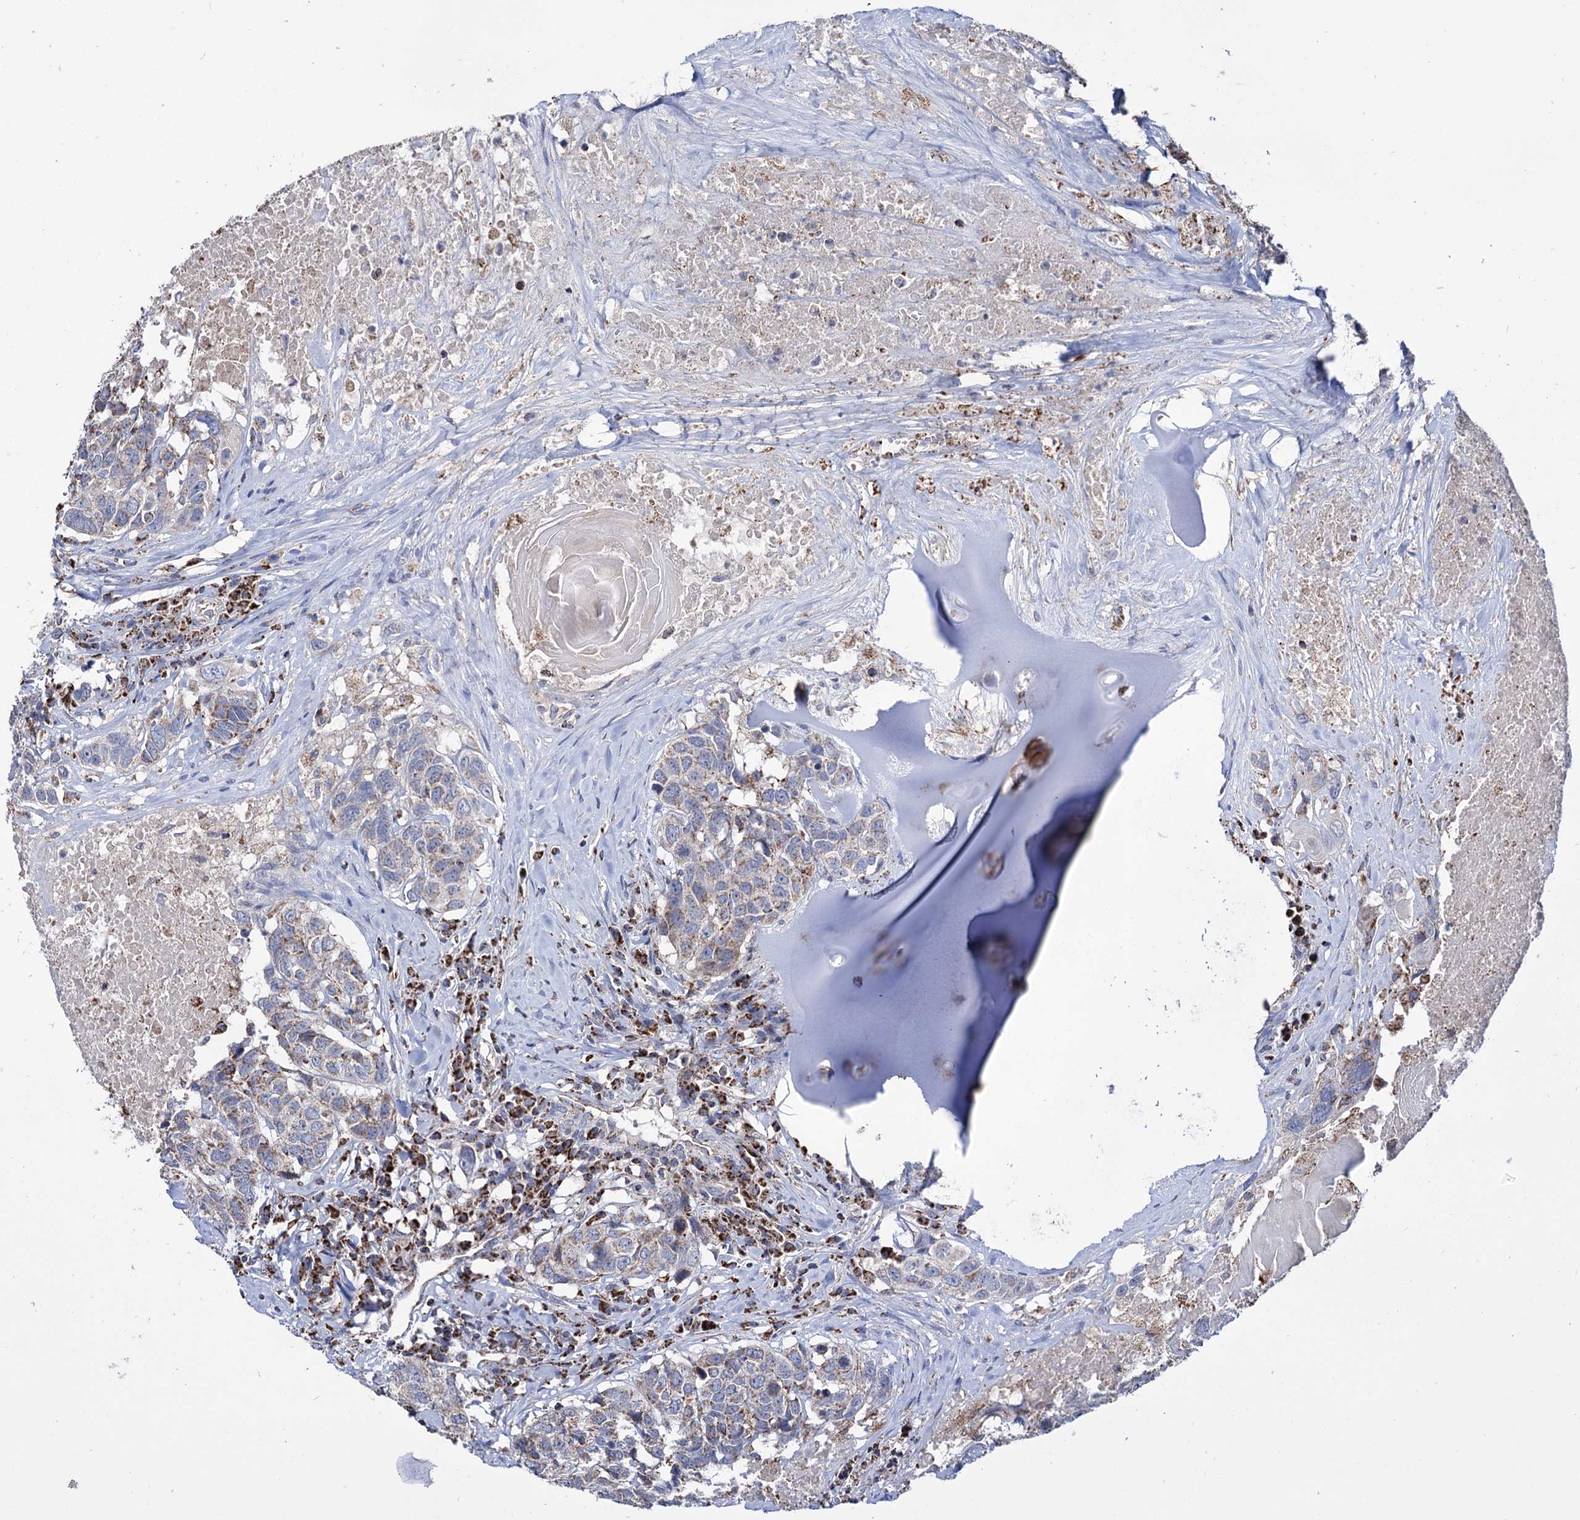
{"staining": {"intensity": "moderate", "quantity": "25%-75%", "location": "cytoplasmic/membranous"}, "tissue": "head and neck cancer", "cell_type": "Tumor cells", "image_type": "cancer", "snomed": [{"axis": "morphology", "description": "Squamous cell carcinoma, NOS"}, {"axis": "topography", "description": "Head-Neck"}], "caption": "Immunohistochemistry (IHC) photomicrograph of neoplastic tissue: head and neck squamous cell carcinoma stained using immunohistochemistry (IHC) exhibits medium levels of moderate protein expression localized specifically in the cytoplasmic/membranous of tumor cells, appearing as a cytoplasmic/membranous brown color.", "gene": "ABHD10", "patient": {"sex": "male", "age": 66}}